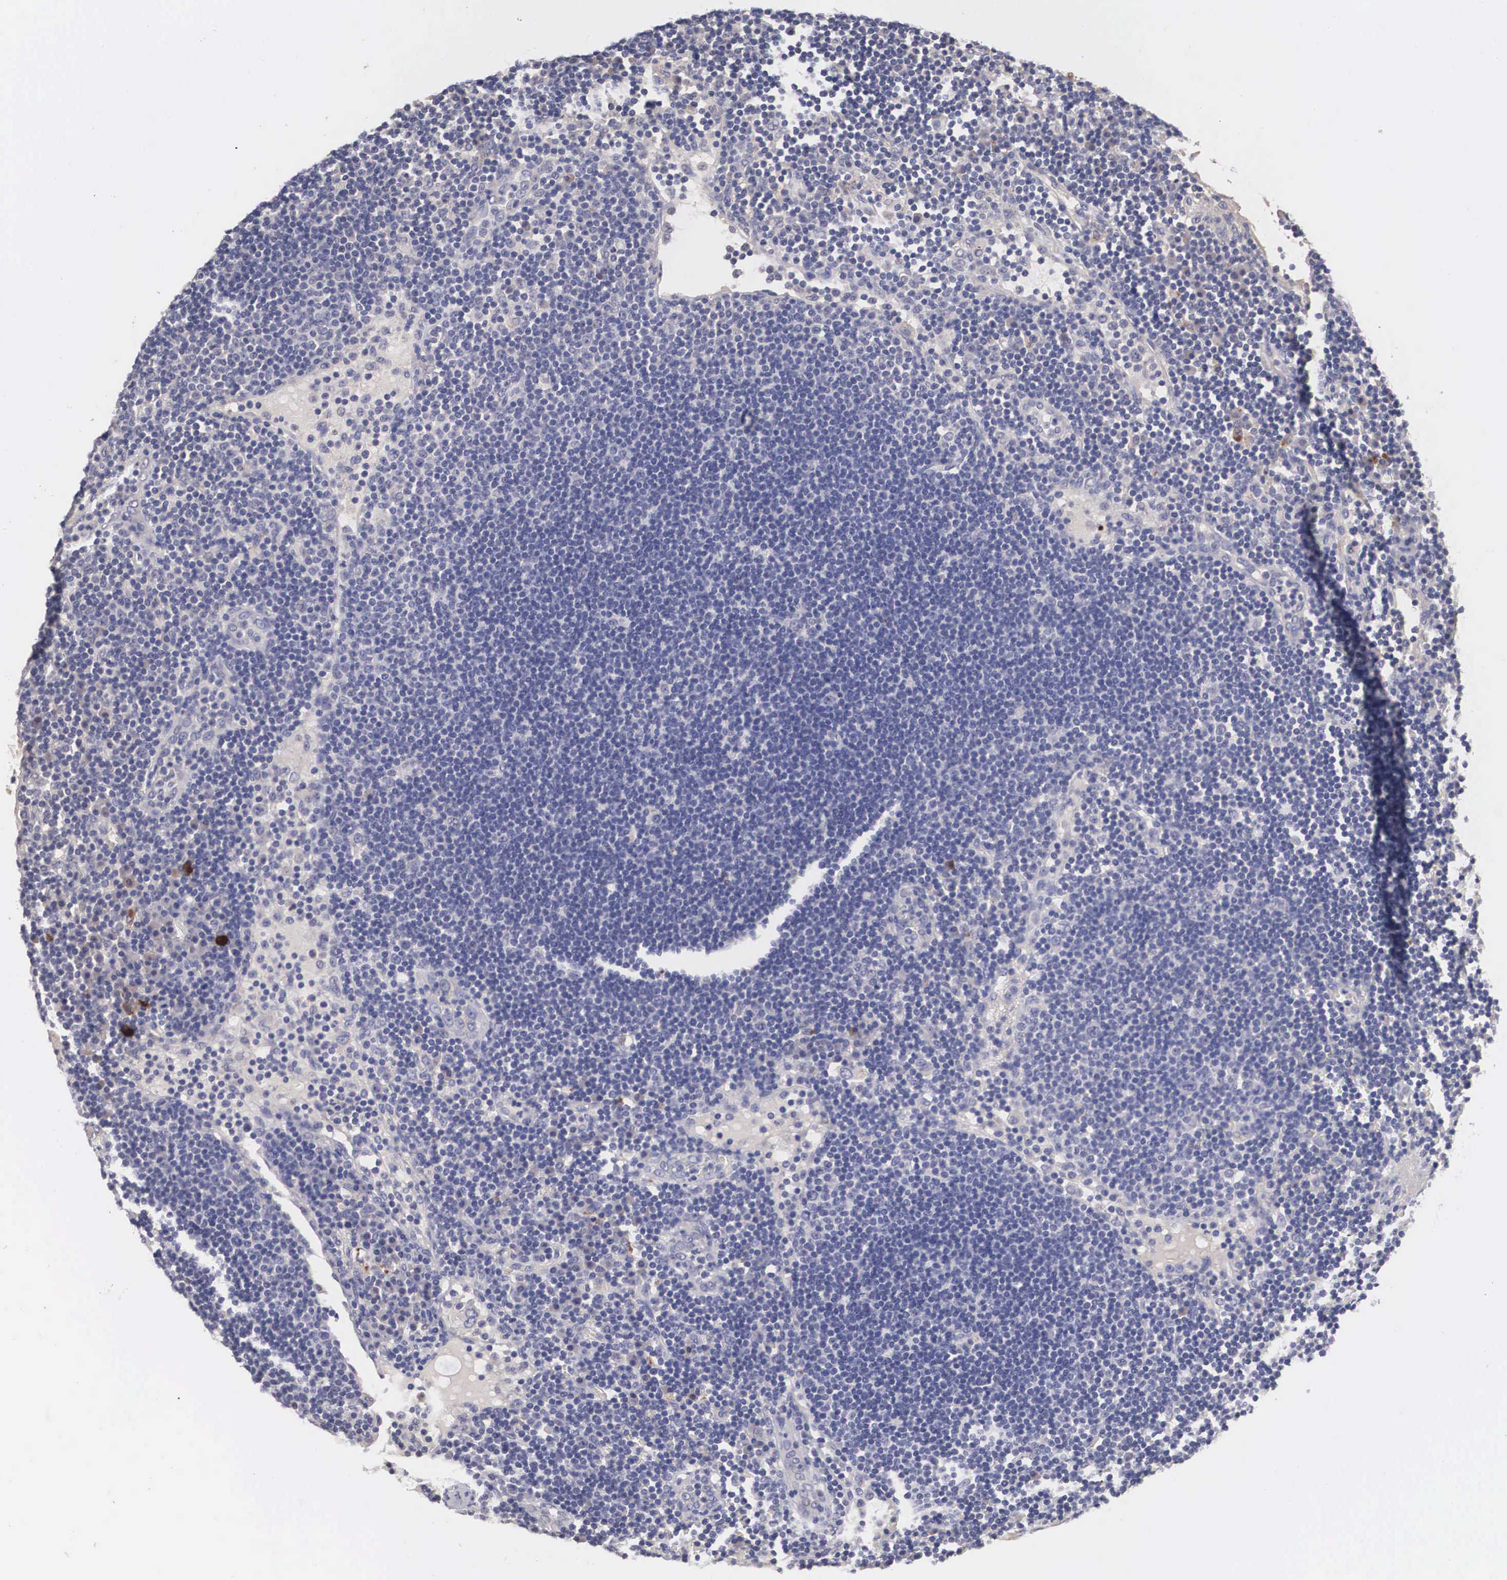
{"staining": {"intensity": "weak", "quantity": "<25%", "location": "cytoplasmic/membranous"}, "tissue": "lymph node", "cell_type": "Germinal center cells", "image_type": "normal", "snomed": [{"axis": "morphology", "description": "Normal tissue, NOS"}, {"axis": "topography", "description": "Lymph node"}], "caption": "Benign lymph node was stained to show a protein in brown. There is no significant staining in germinal center cells. (Immunohistochemistry, brightfield microscopy, high magnification).", "gene": "ABHD4", "patient": {"sex": "male", "age": 54}}